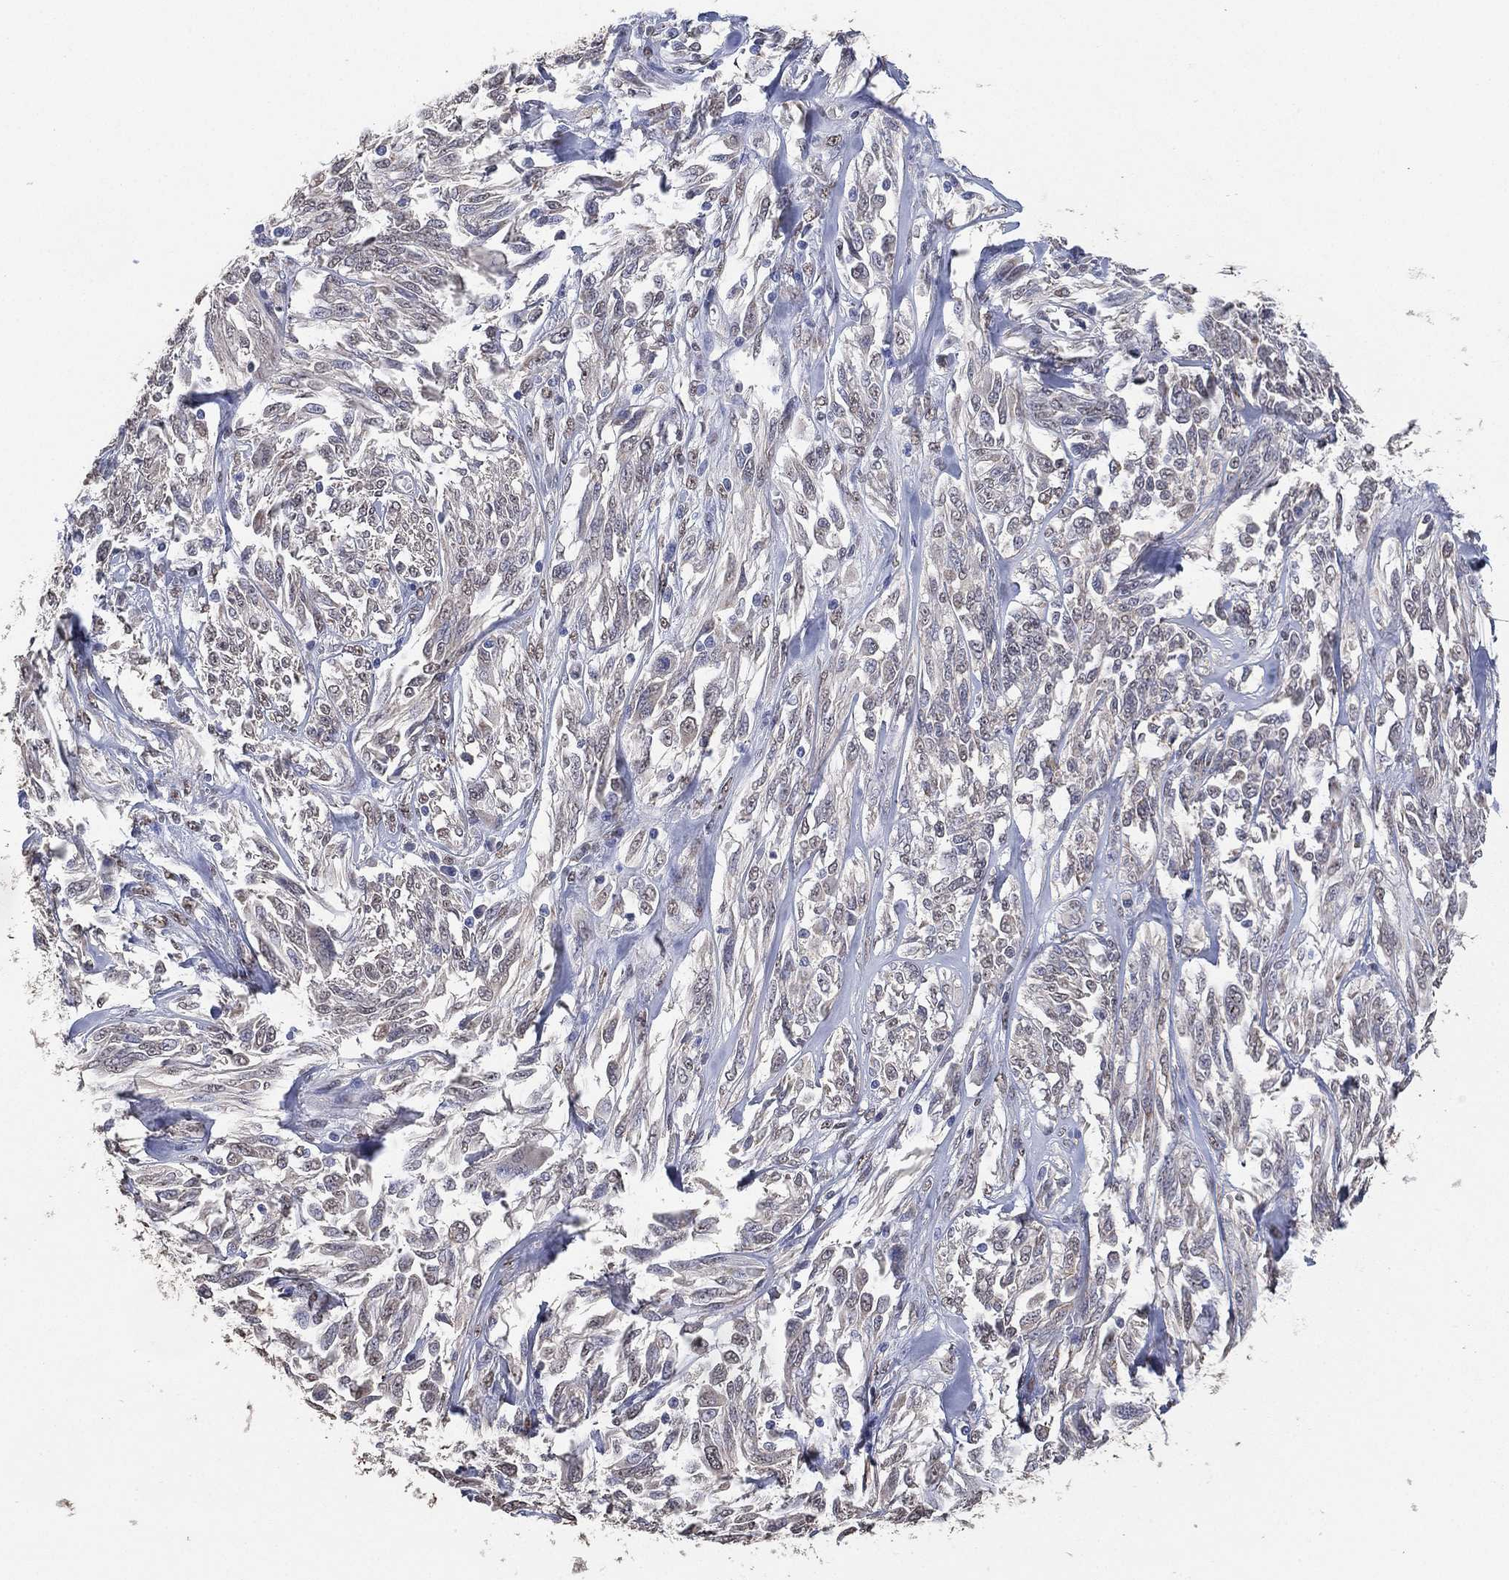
{"staining": {"intensity": "negative", "quantity": "none", "location": "none"}, "tissue": "melanoma", "cell_type": "Tumor cells", "image_type": "cancer", "snomed": [{"axis": "morphology", "description": "Malignant melanoma, NOS"}, {"axis": "topography", "description": "Skin"}], "caption": "DAB (3,3'-diaminobenzidine) immunohistochemical staining of malignant melanoma displays no significant expression in tumor cells. (Brightfield microscopy of DAB (3,3'-diaminobenzidine) IHC at high magnification).", "gene": "ALDH7A1", "patient": {"sex": "female", "age": 91}}